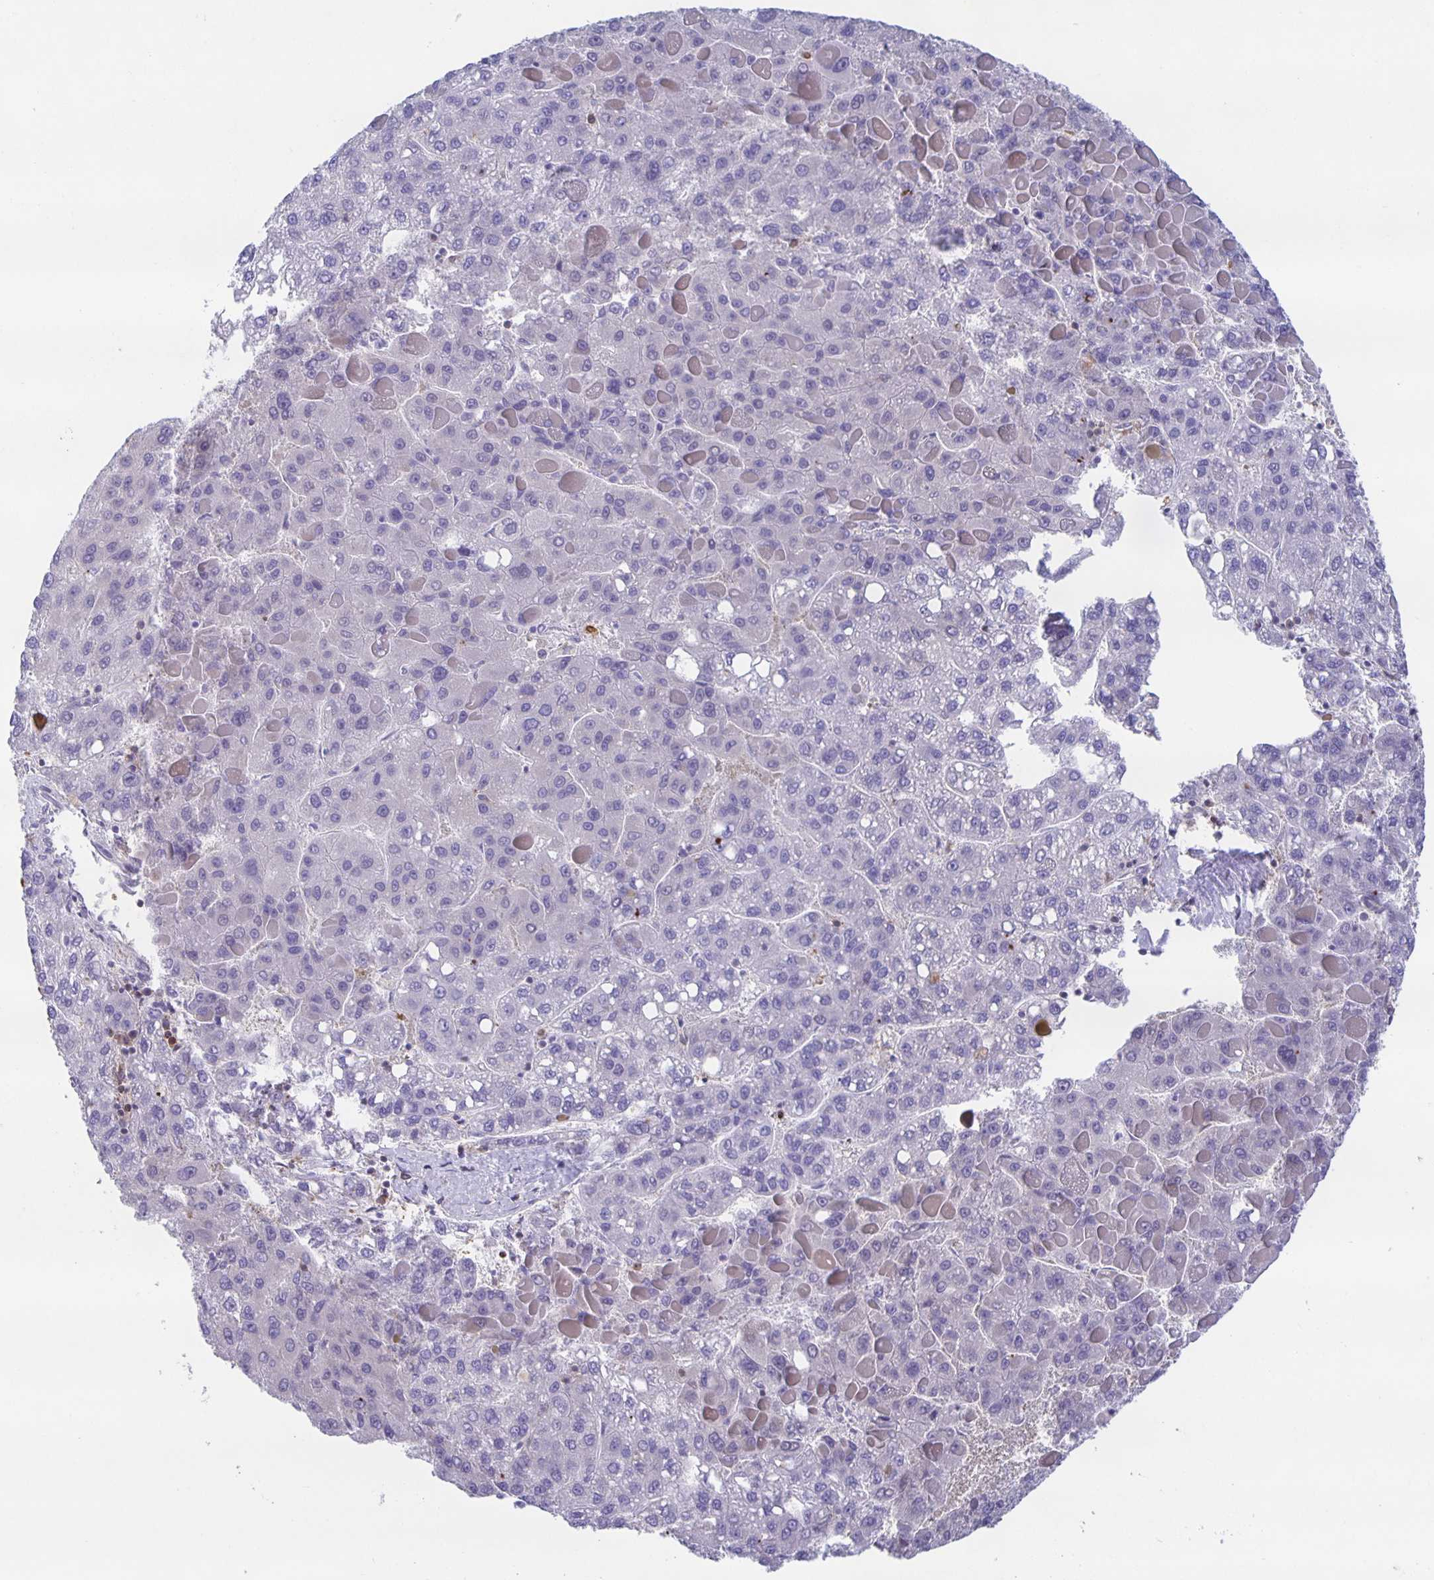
{"staining": {"intensity": "negative", "quantity": "none", "location": "none"}, "tissue": "liver cancer", "cell_type": "Tumor cells", "image_type": "cancer", "snomed": [{"axis": "morphology", "description": "Carcinoma, Hepatocellular, NOS"}, {"axis": "topography", "description": "Liver"}], "caption": "High magnification brightfield microscopy of liver cancer (hepatocellular carcinoma) stained with DAB (brown) and counterstained with hematoxylin (blue): tumor cells show no significant positivity.", "gene": "MARCHF6", "patient": {"sex": "female", "age": 82}}